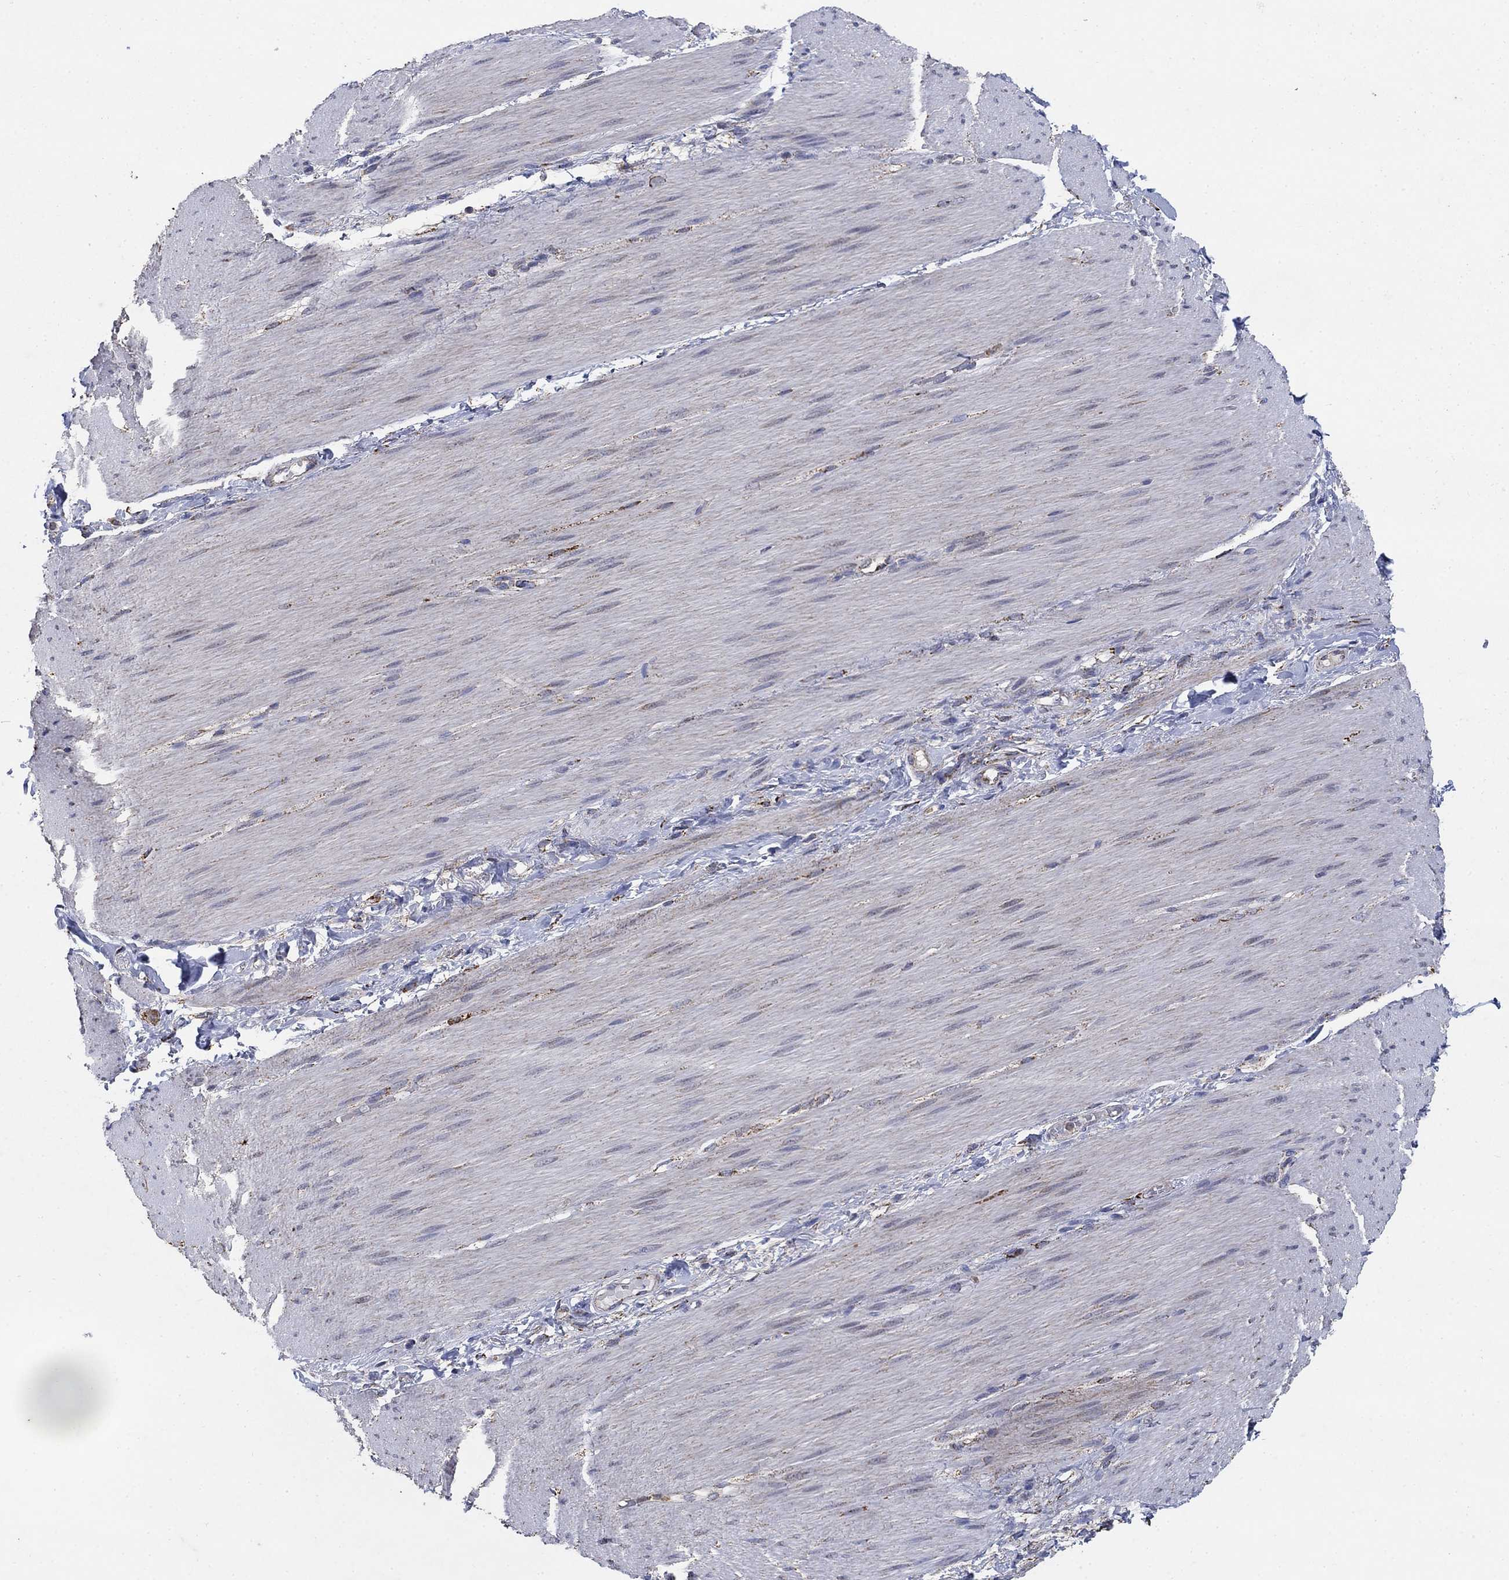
{"staining": {"intensity": "strong", "quantity": "<25%", "location": "cytoplasmic/membranous"}, "tissue": "adipose tissue", "cell_type": "Adipocytes", "image_type": "normal", "snomed": [{"axis": "morphology", "description": "Normal tissue, NOS"}, {"axis": "topography", "description": "Smooth muscle"}, {"axis": "topography", "description": "Duodenum"}, {"axis": "topography", "description": "Peripheral nerve tissue"}], "caption": "Immunohistochemical staining of normal adipose tissue demonstrates strong cytoplasmic/membranous protein expression in approximately <25% of adipocytes. The protein is stained brown, and the nuclei are stained in blue (DAB (3,3'-diaminobenzidine) IHC with brightfield microscopy, high magnification).", "gene": "PNPLA2", "patient": {"sex": "female", "age": 61}}